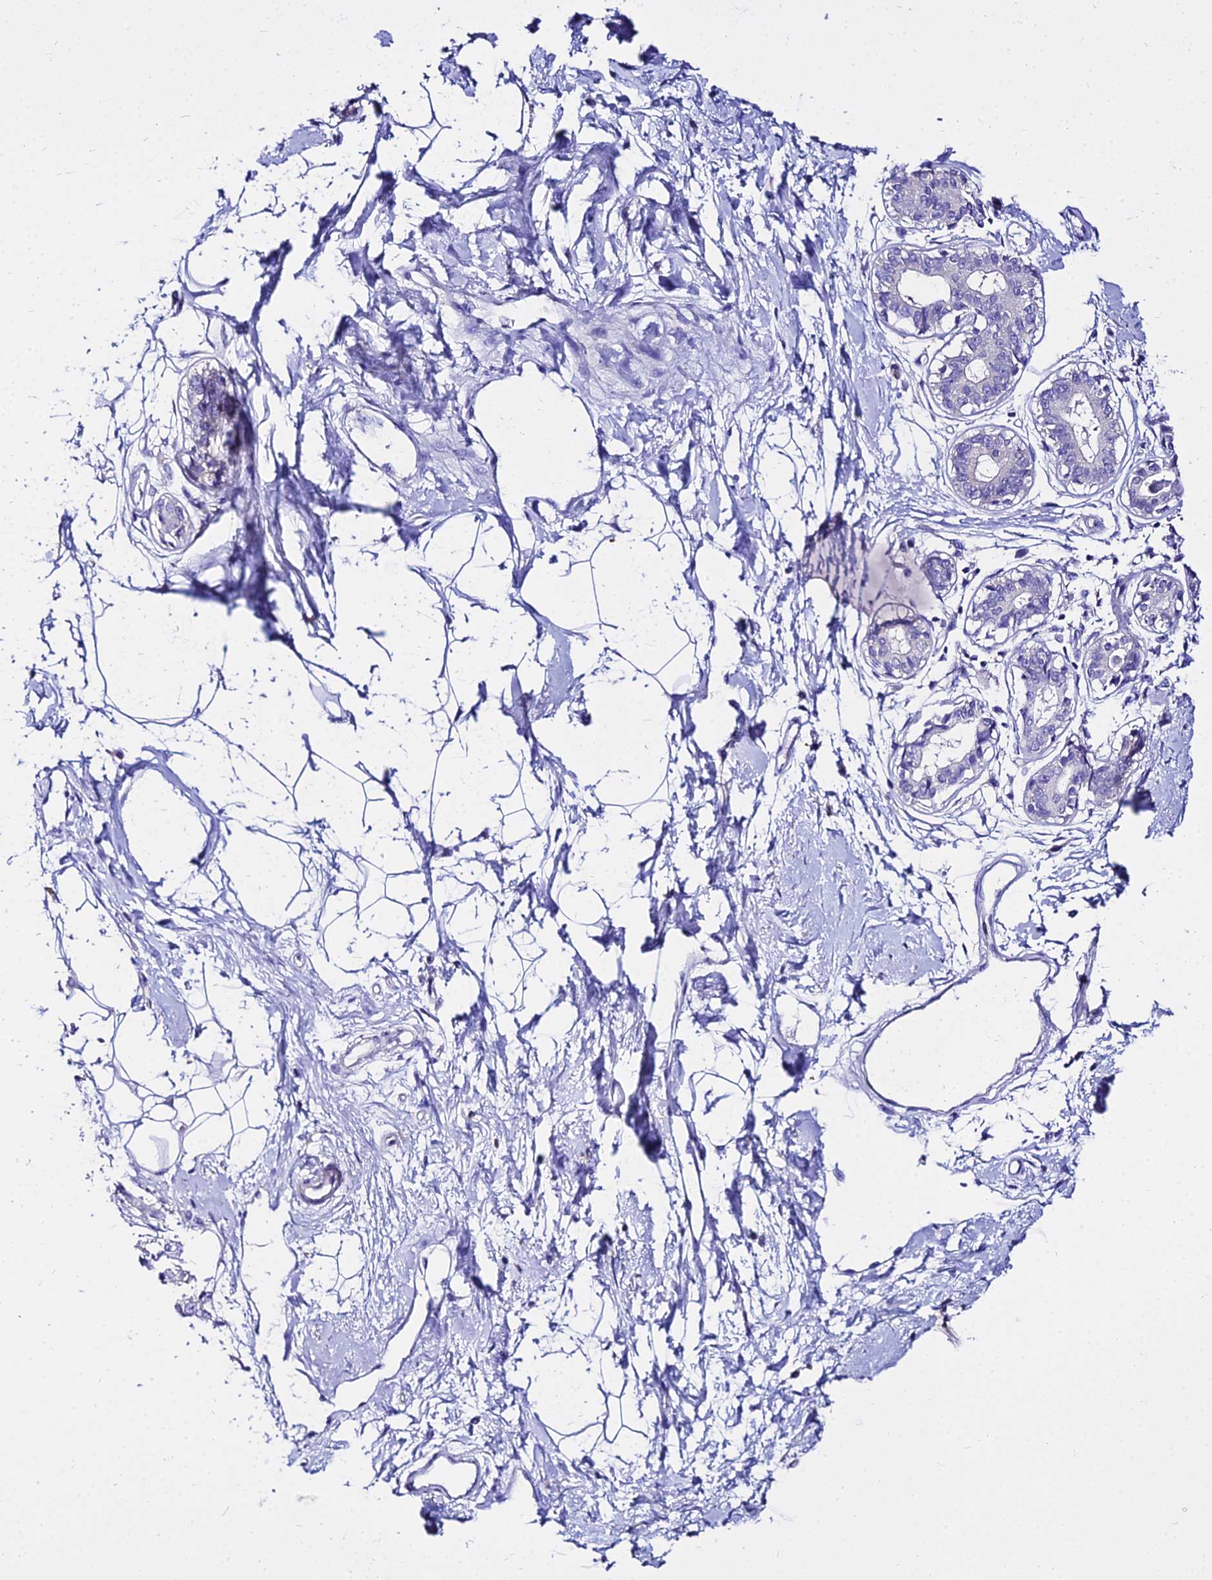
{"staining": {"intensity": "negative", "quantity": "none", "location": "none"}, "tissue": "breast", "cell_type": "Adipocytes", "image_type": "normal", "snomed": [{"axis": "morphology", "description": "Normal tissue, NOS"}, {"axis": "topography", "description": "Breast"}], "caption": "The IHC photomicrograph has no significant staining in adipocytes of breast.", "gene": "TUBA1A", "patient": {"sex": "female", "age": 45}}